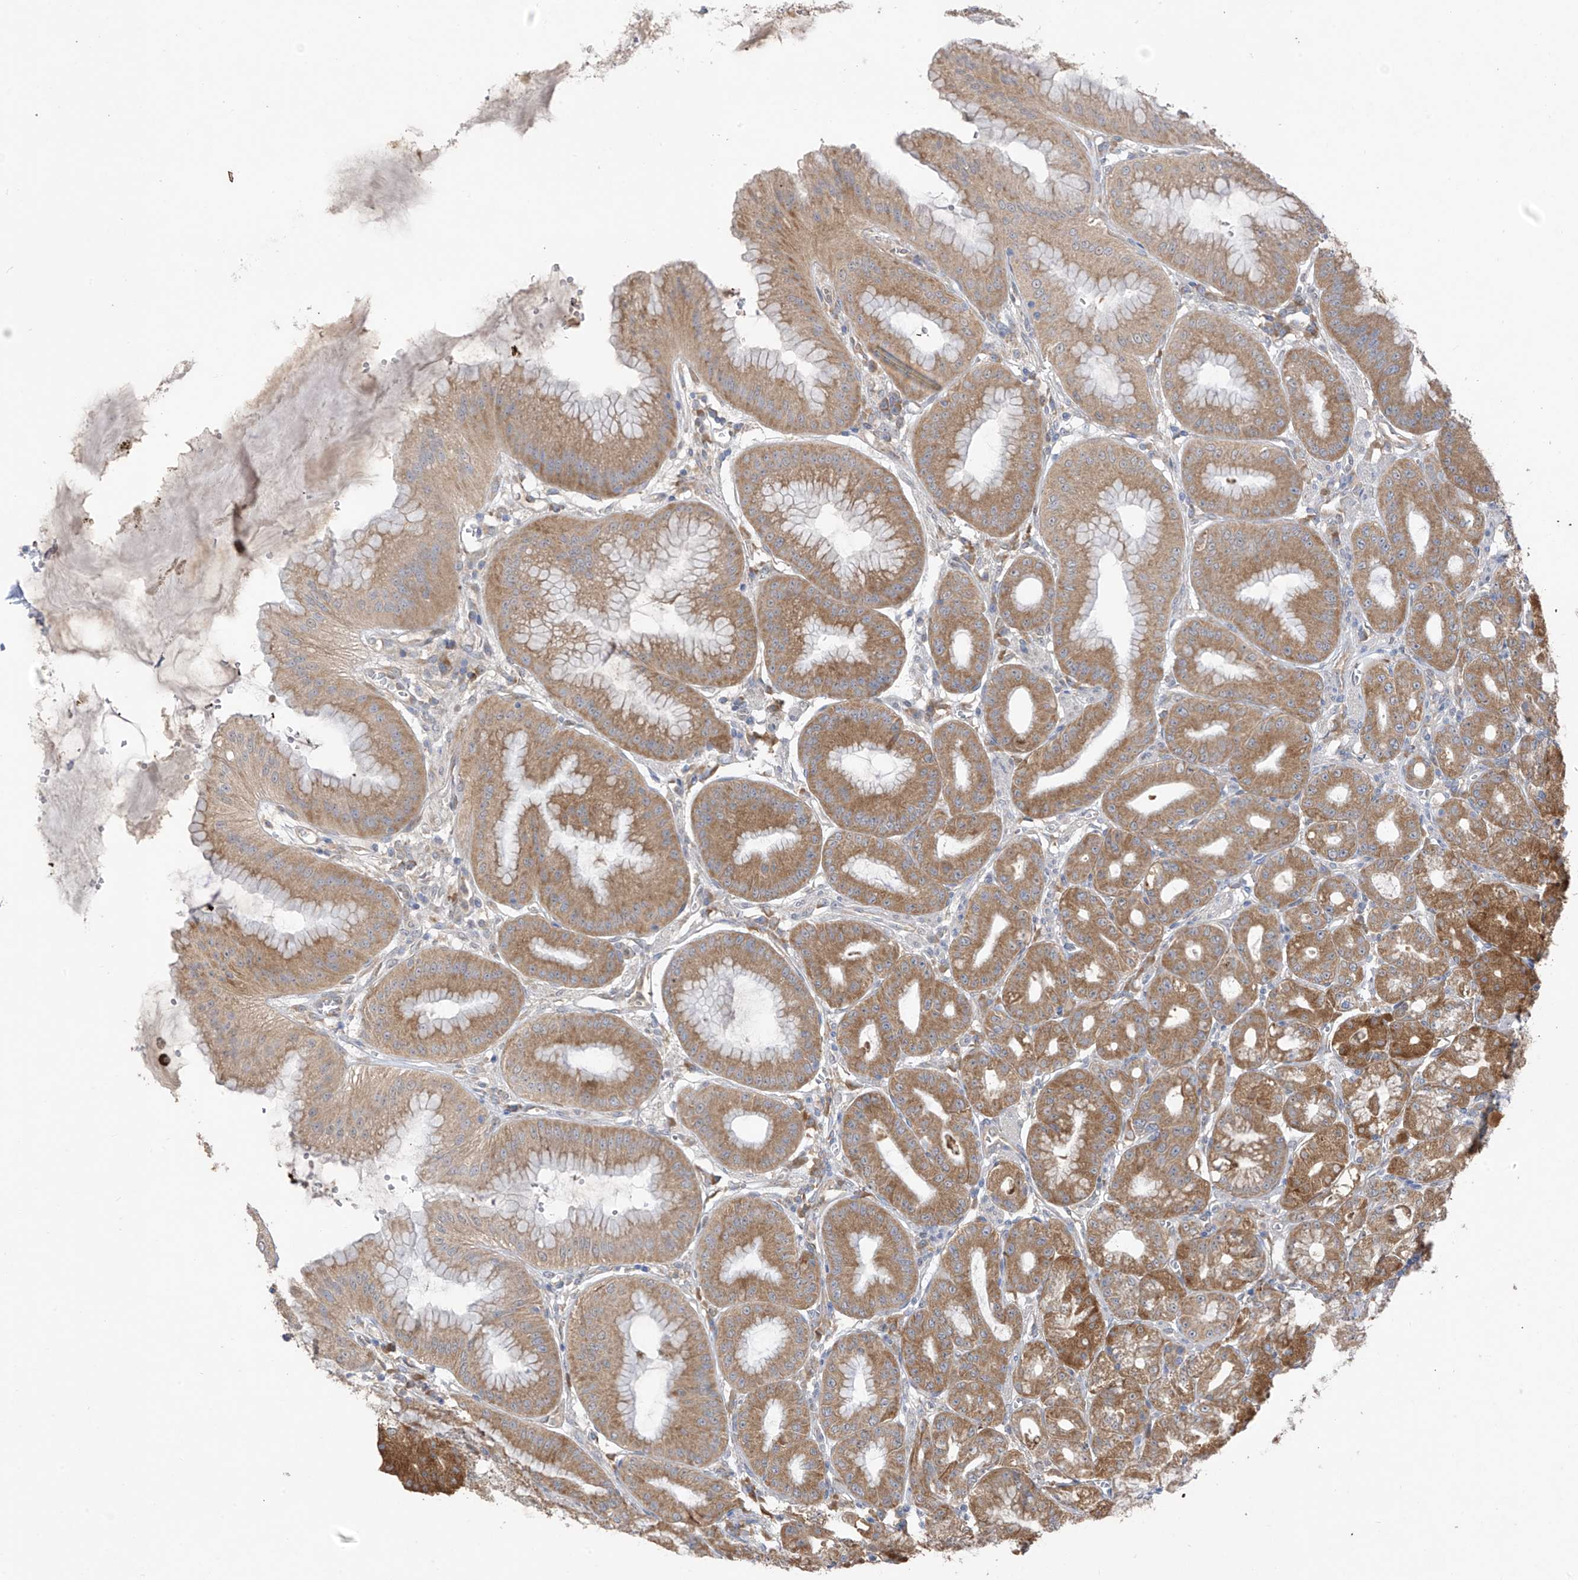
{"staining": {"intensity": "moderate", "quantity": ">75%", "location": "cytoplasmic/membranous"}, "tissue": "stomach", "cell_type": "Glandular cells", "image_type": "normal", "snomed": [{"axis": "morphology", "description": "Normal tissue, NOS"}, {"axis": "topography", "description": "Stomach, lower"}], "caption": "Immunohistochemical staining of normal human stomach demonstrates >75% levels of moderate cytoplasmic/membranous protein positivity in approximately >75% of glandular cells. The staining was performed using DAB to visualize the protein expression in brown, while the nuclei were stained in blue with hematoxylin (Magnification: 20x).", "gene": "RPL4", "patient": {"sex": "male", "age": 71}}